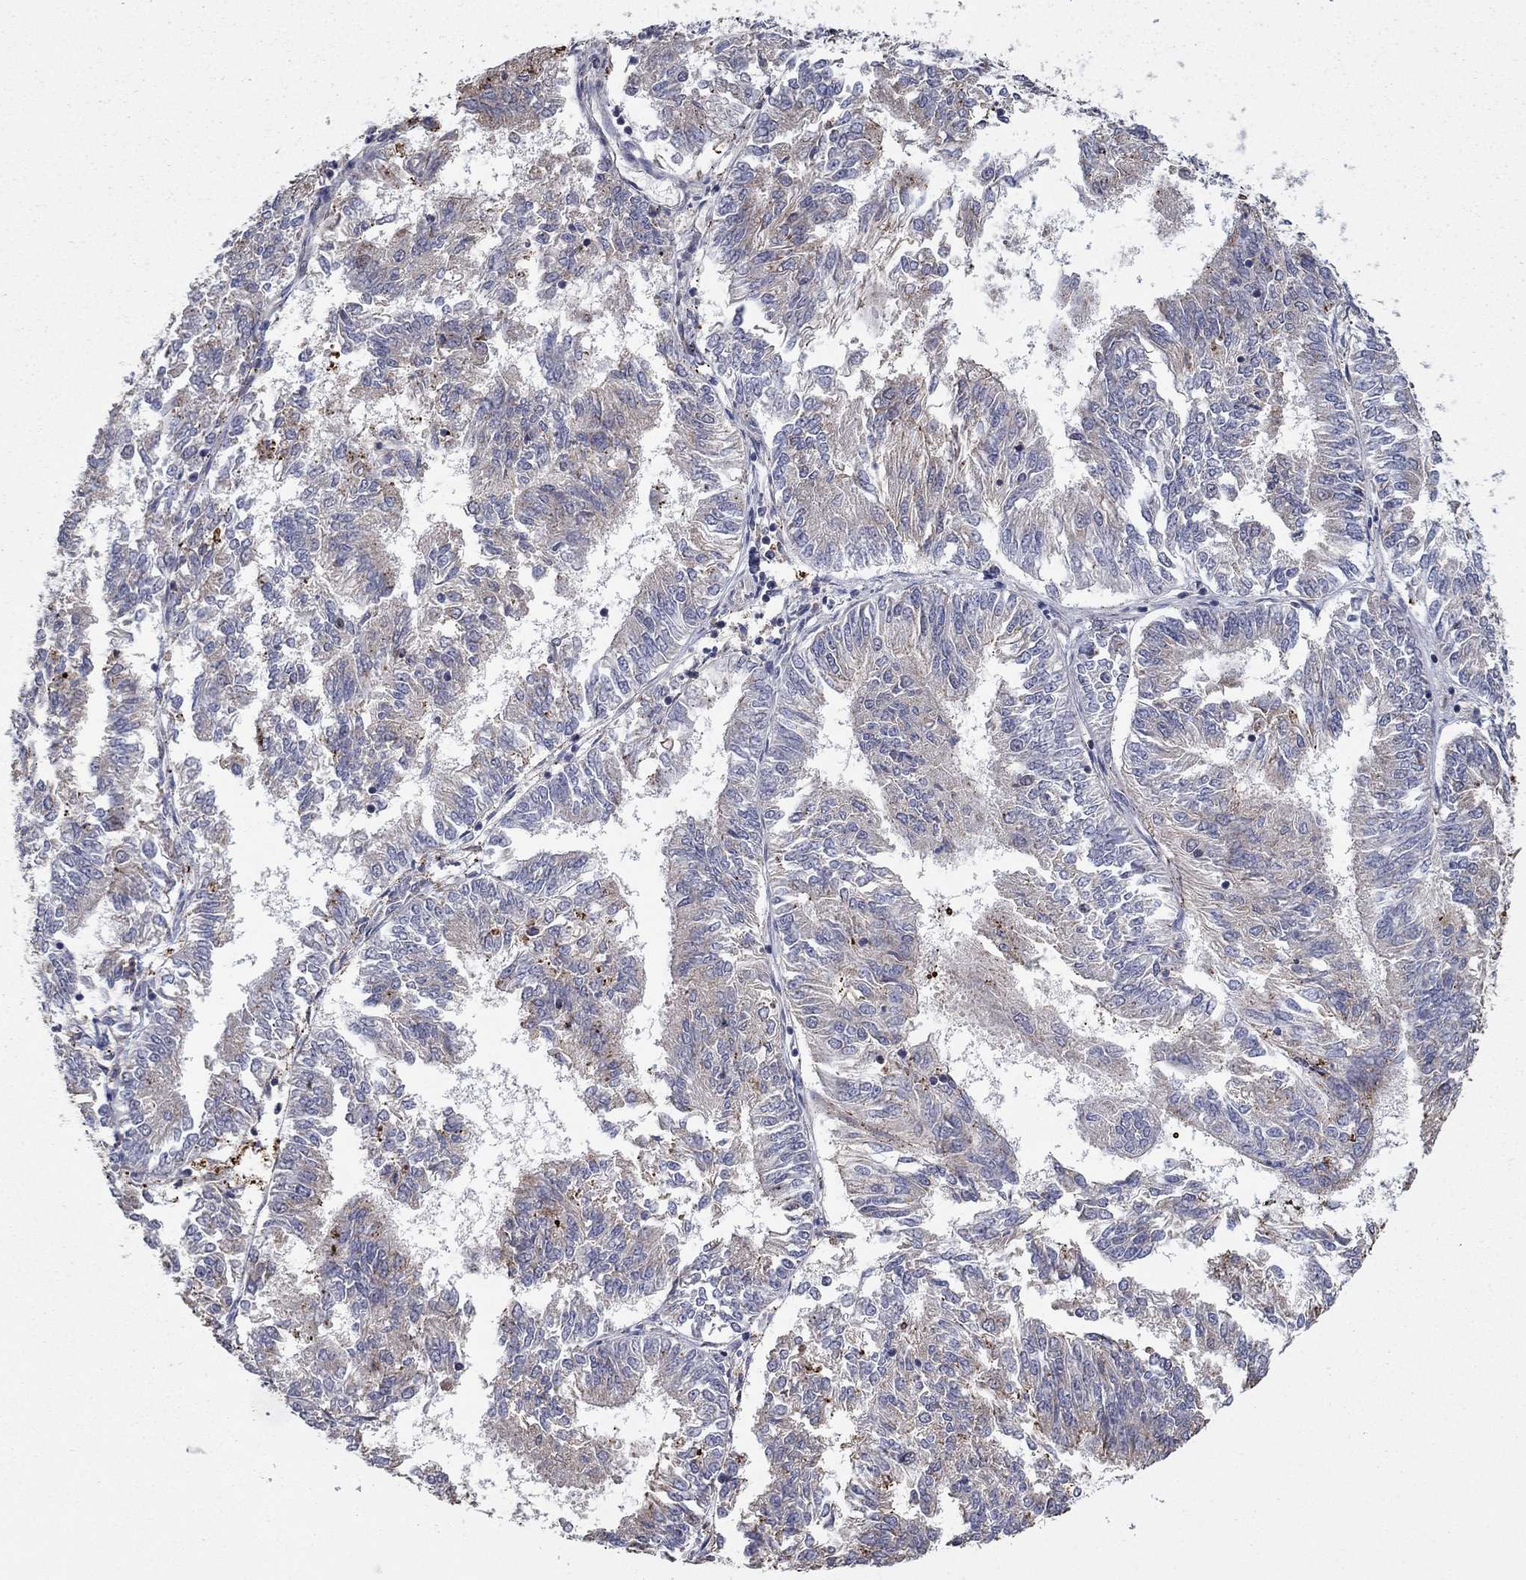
{"staining": {"intensity": "weak", "quantity": "25%-75%", "location": "cytoplasmic/membranous"}, "tissue": "endometrial cancer", "cell_type": "Tumor cells", "image_type": "cancer", "snomed": [{"axis": "morphology", "description": "Adenocarcinoma, NOS"}, {"axis": "topography", "description": "Endometrium"}], "caption": "Human endometrial adenocarcinoma stained for a protein (brown) displays weak cytoplasmic/membranous positive positivity in approximately 25%-75% of tumor cells.", "gene": "LPCAT4", "patient": {"sex": "female", "age": 58}}